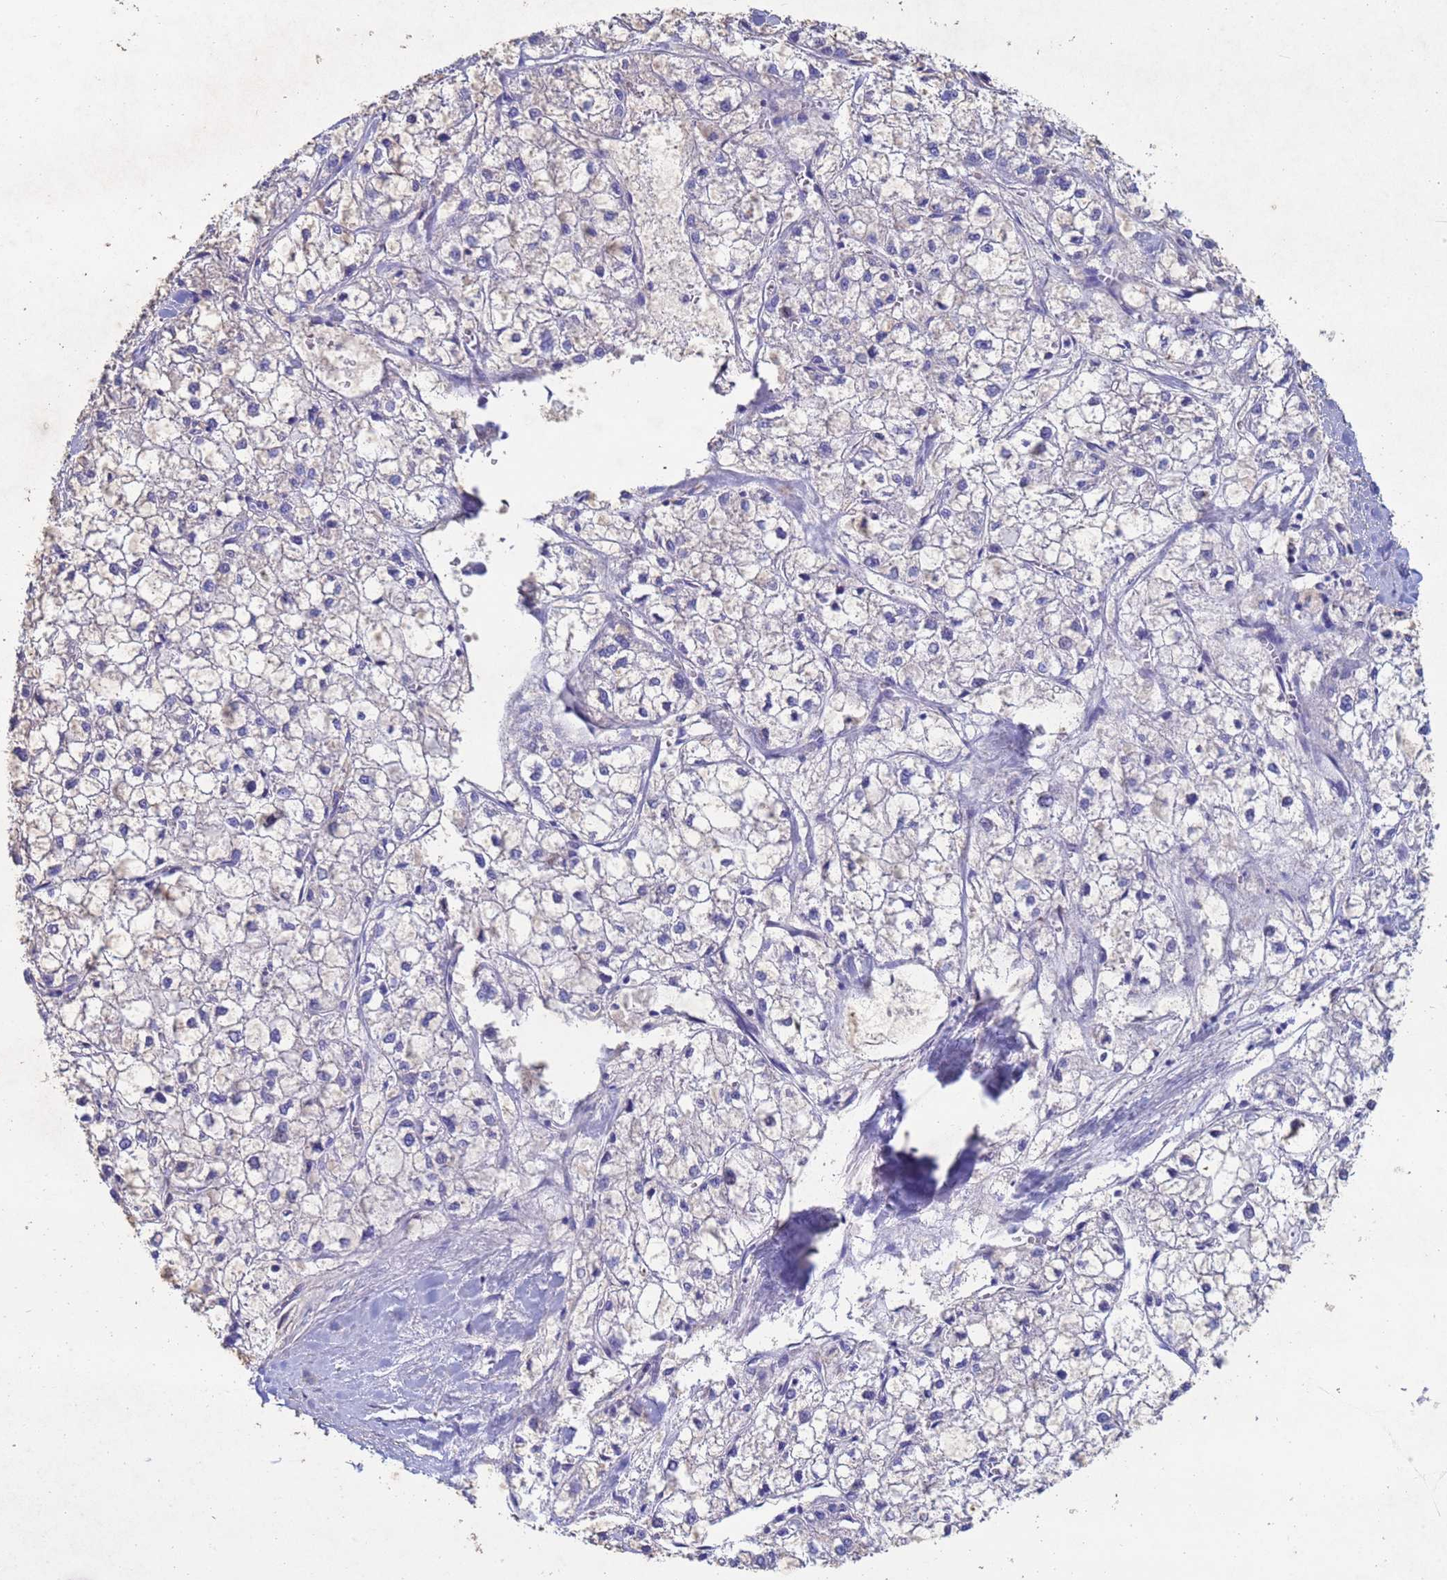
{"staining": {"intensity": "negative", "quantity": "none", "location": "none"}, "tissue": "liver cancer", "cell_type": "Tumor cells", "image_type": "cancer", "snomed": [{"axis": "morphology", "description": "Carcinoma, Hepatocellular, NOS"}, {"axis": "topography", "description": "Liver"}], "caption": "Immunohistochemical staining of liver cancer (hepatocellular carcinoma) reveals no significant expression in tumor cells. Brightfield microscopy of immunohistochemistry stained with DAB (3,3'-diaminobenzidine) (brown) and hematoxylin (blue), captured at high magnification.", "gene": "CSTB", "patient": {"sex": "female", "age": 43}}